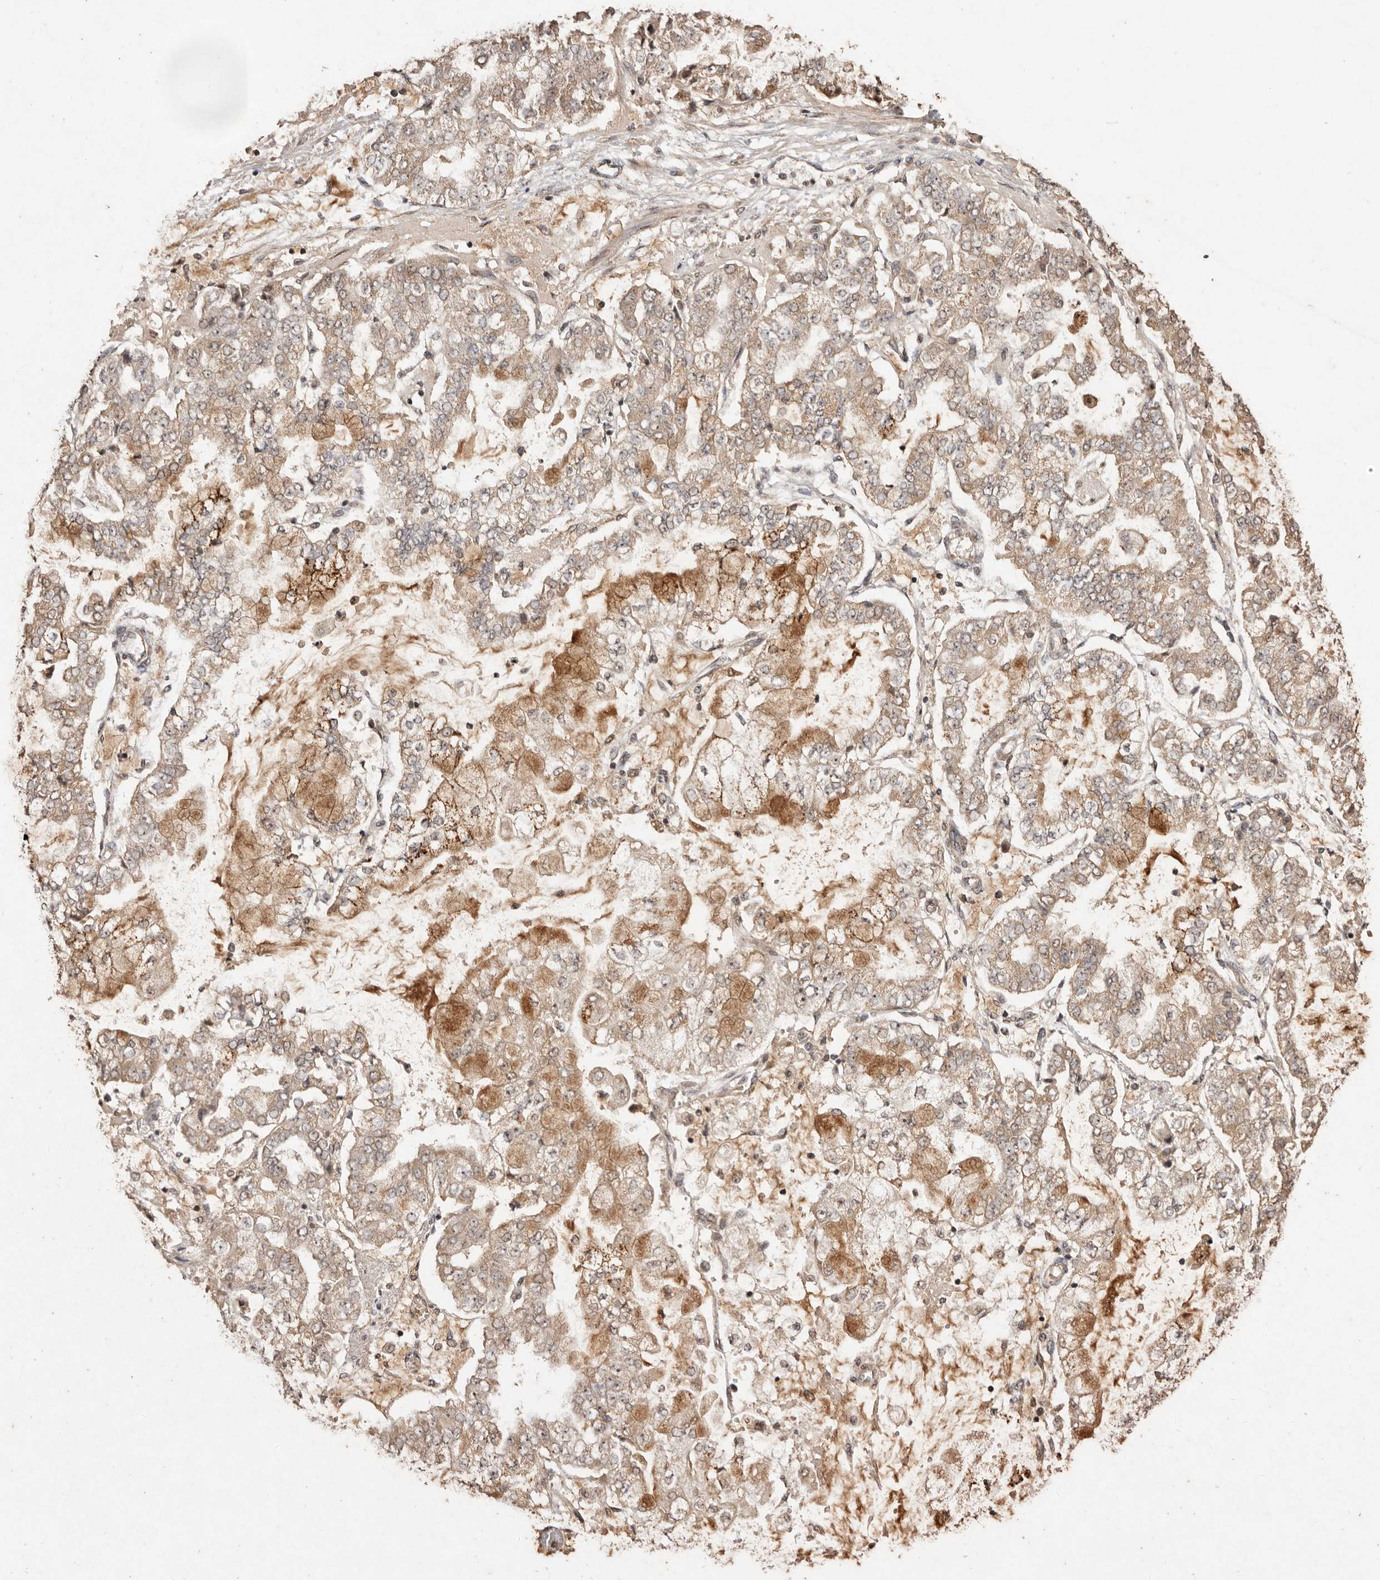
{"staining": {"intensity": "moderate", "quantity": ">75%", "location": "cytoplasmic/membranous"}, "tissue": "stomach cancer", "cell_type": "Tumor cells", "image_type": "cancer", "snomed": [{"axis": "morphology", "description": "Adenocarcinoma, NOS"}, {"axis": "topography", "description": "Stomach"}], "caption": "Immunohistochemical staining of human stomach adenocarcinoma reveals moderate cytoplasmic/membranous protein positivity in about >75% of tumor cells.", "gene": "NOTCH1", "patient": {"sex": "male", "age": 76}}